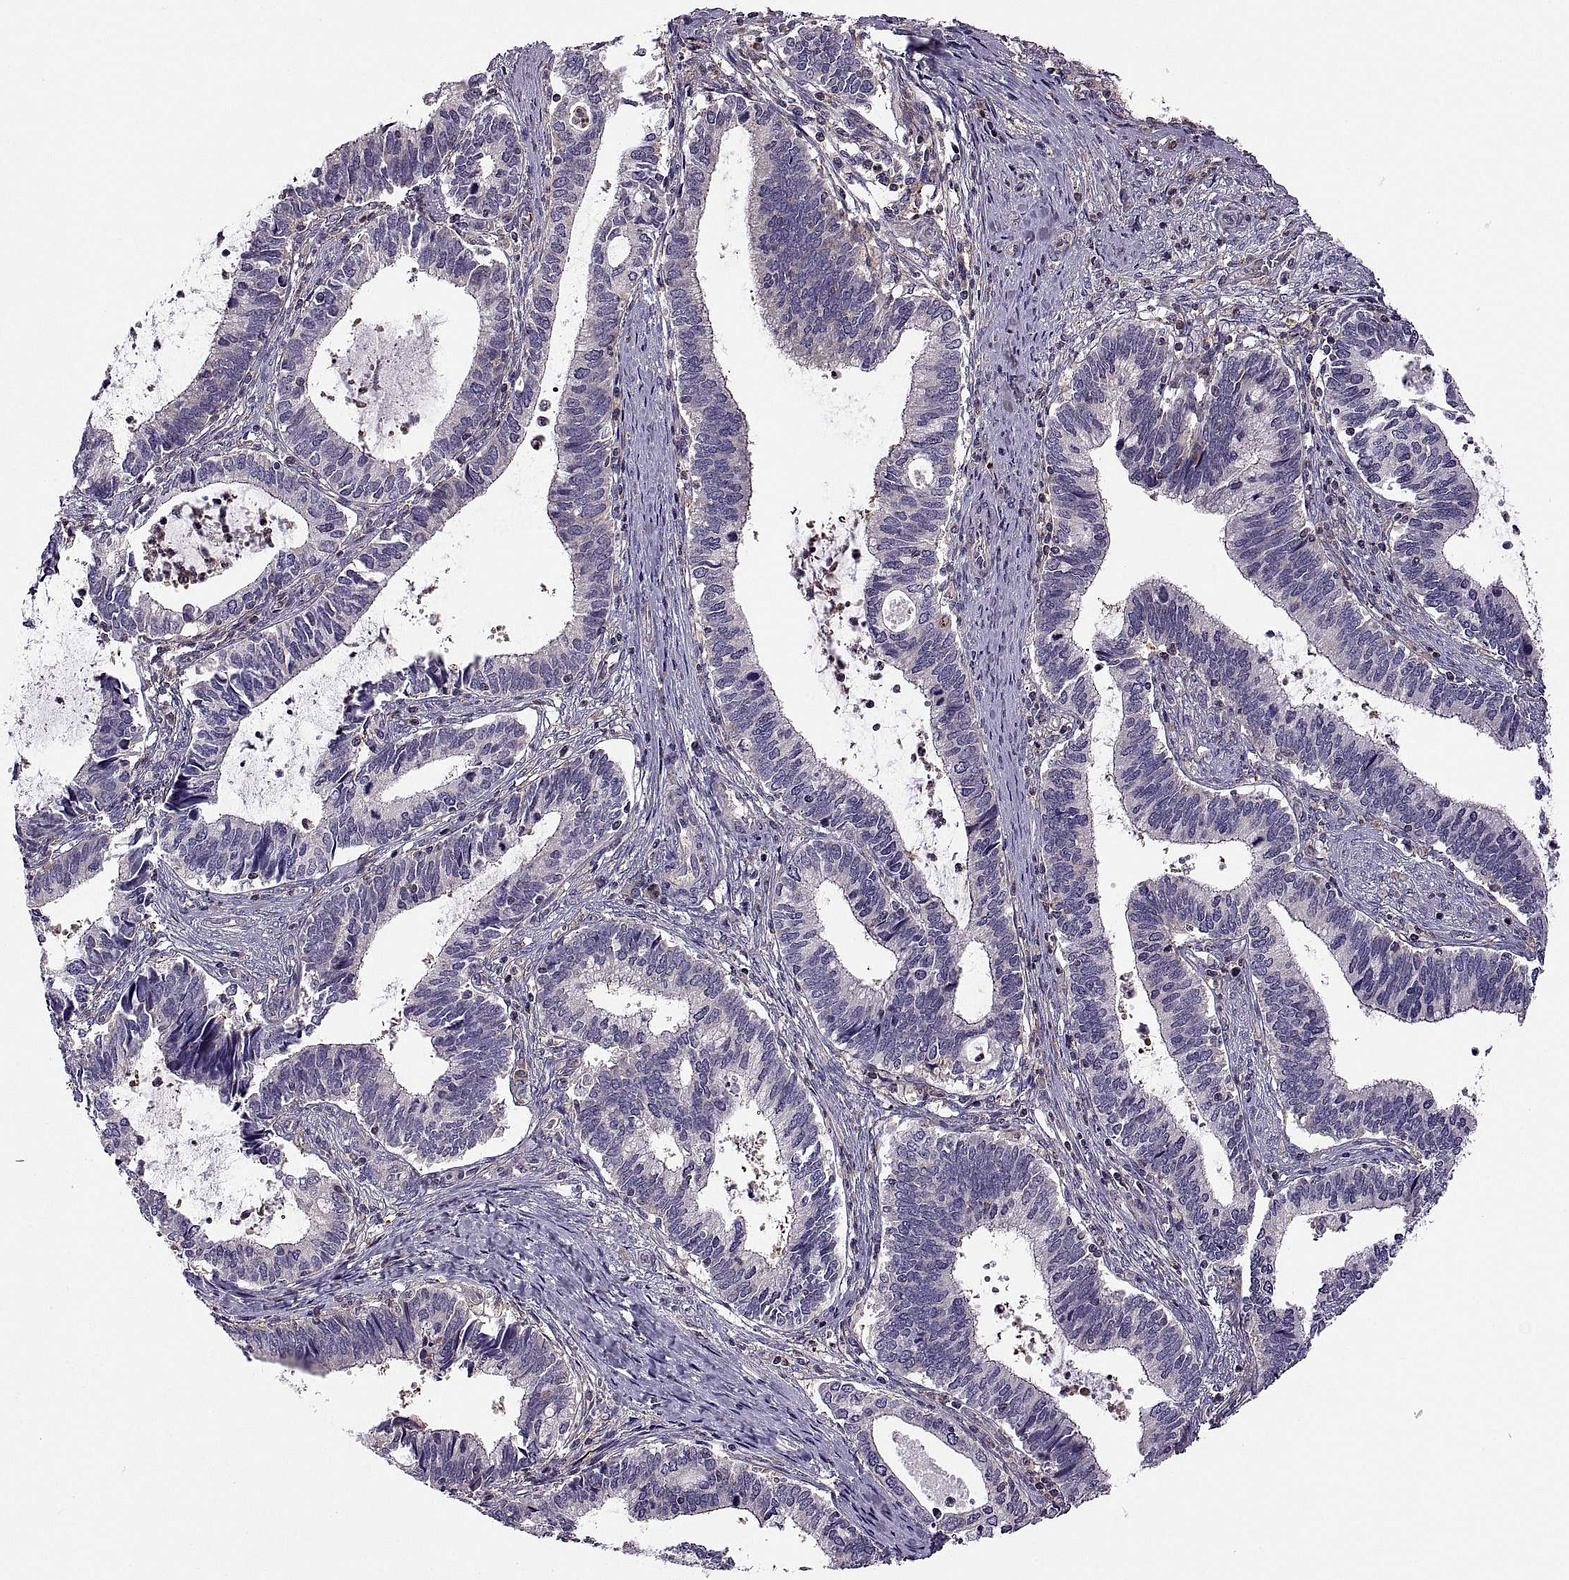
{"staining": {"intensity": "negative", "quantity": "none", "location": "none"}, "tissue": "cervical cancer", "cell_type": "Tumor cells", "image_type": "cancer", "snomed": [{"axis": "morphology", "description": "Adenocarcinoma, NOS"}, {"axis": "topography", "description": "Cervix"}], "caption": "Histopathology image shows no significant protein expression in tumor cells of cervical cancer.", "gene": "SPATA32", "patient": {"sex": "female", "age": 42}}